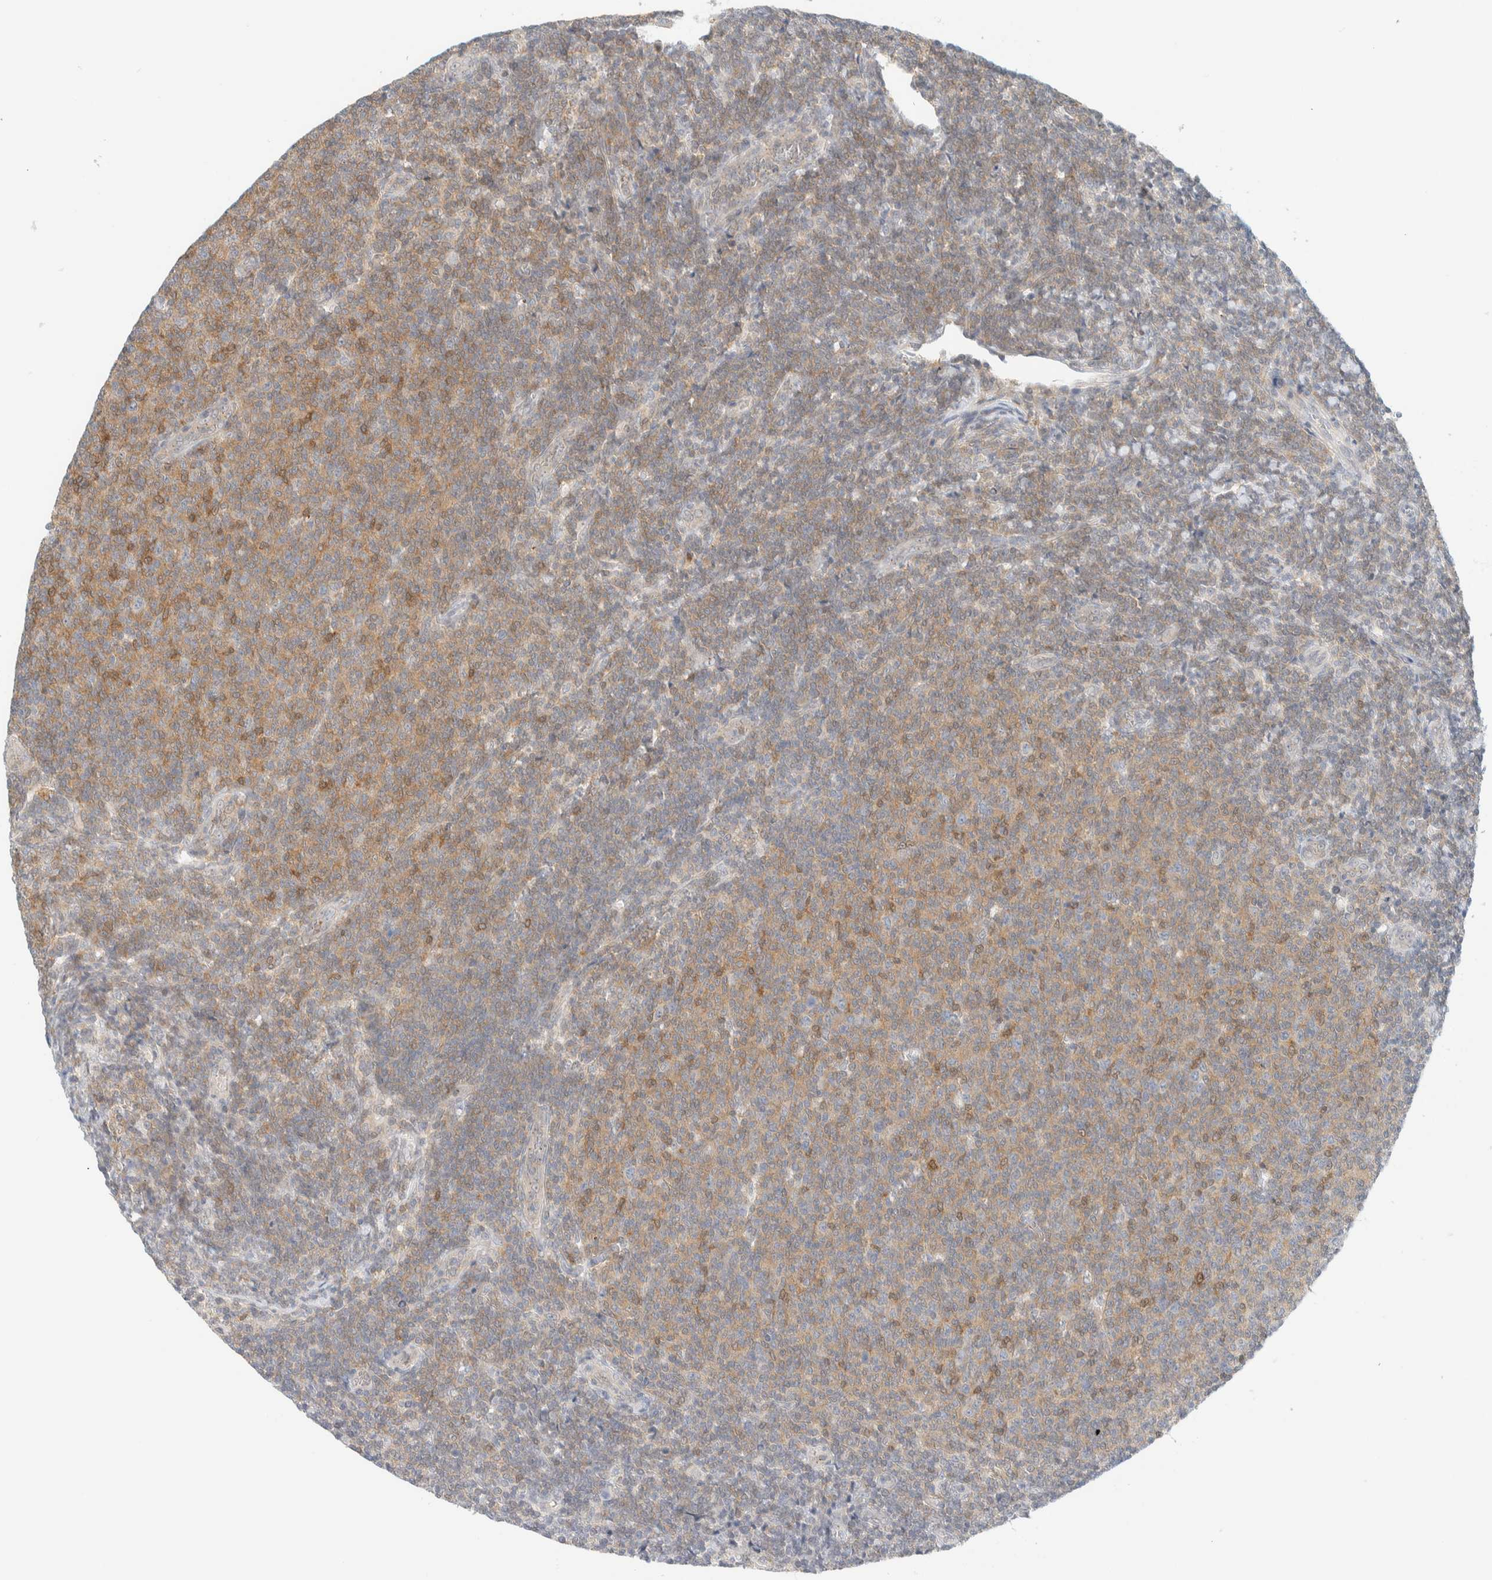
{"staining": {"intensity": "moderate", "quantity": "25%-75%", "location": "cytoplasmic/membranous"}, "tissue": "lymphoma", "cell_type": "Tumor cells", "image_type": "cancer", "snomed": [{"axis": "morphology", "description": "Malignant lymphoma, non-Hodgkin's type, Low grade"}, {"axis": "topography", "description": "Lymph node"}], "caption": "Lymphoma stained with a protein marker exhibits moderate staining in tumor cells.", "gene": "PCYT2", "patient": {"sex": "male", "age": 66}}